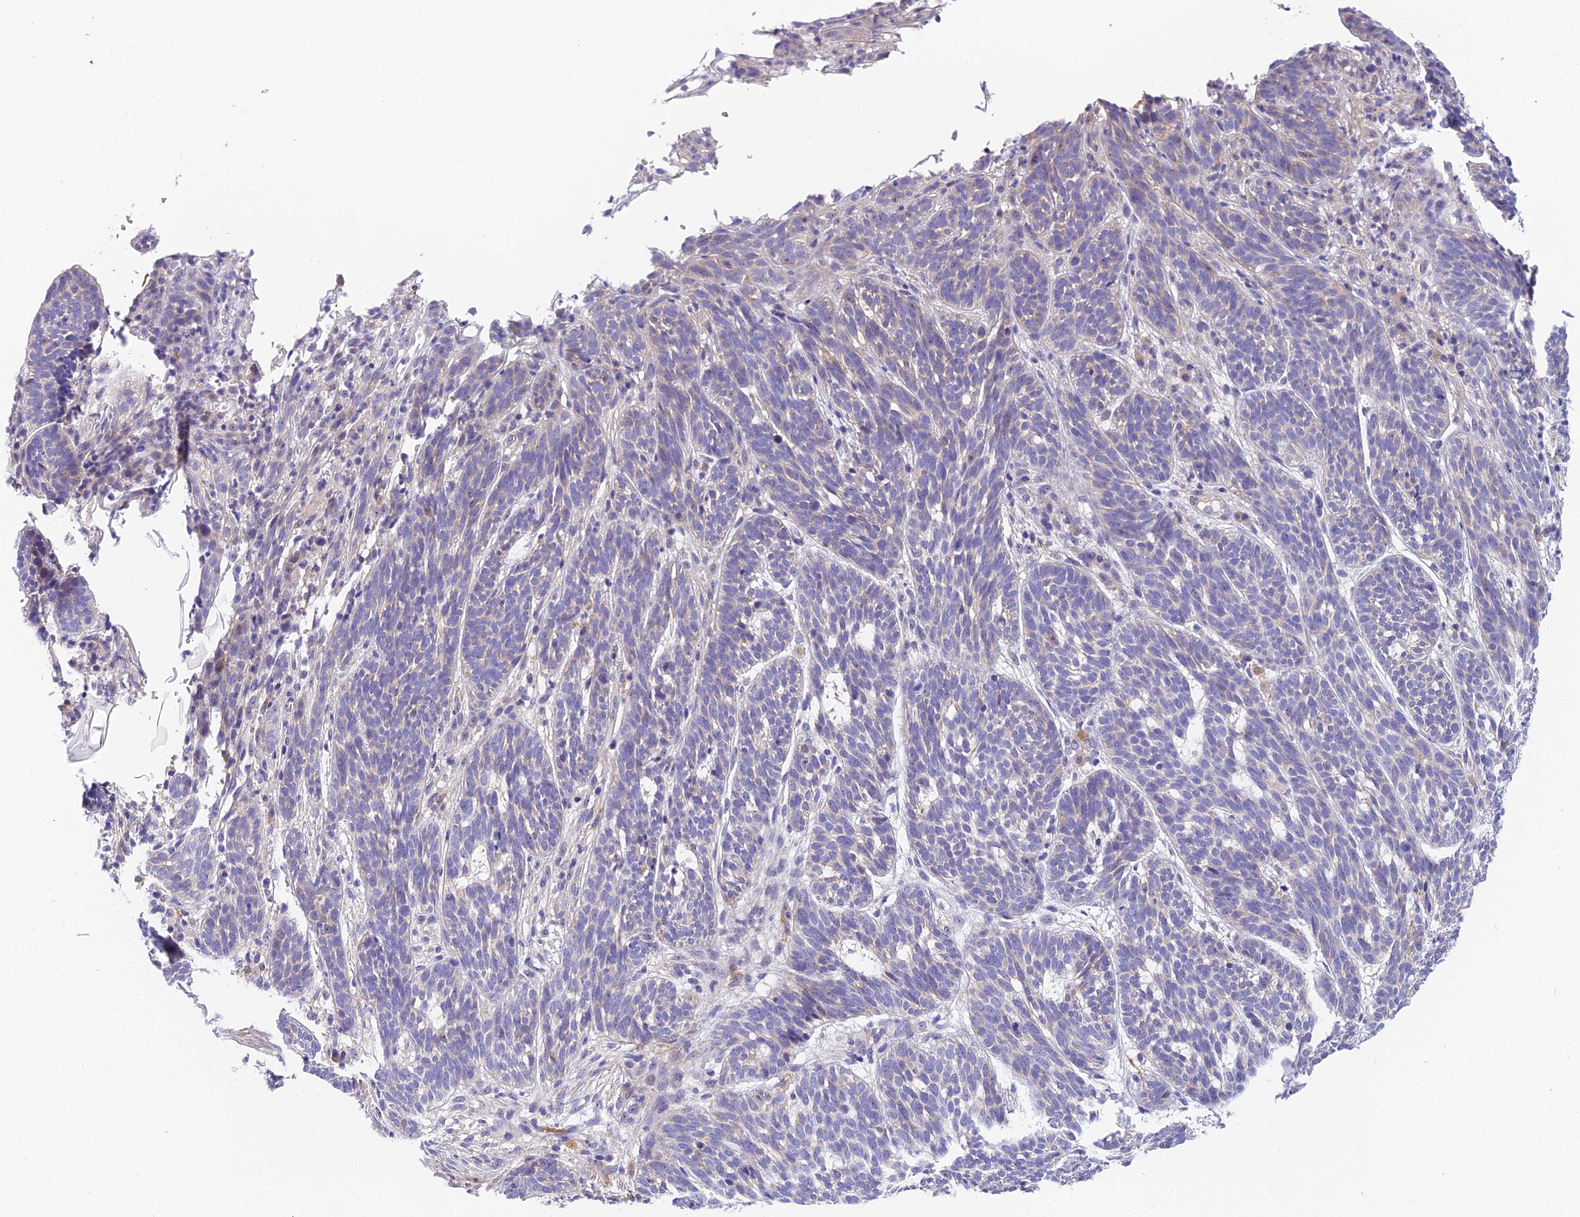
{"staining": {"intensity": "weak", "quantity": "<25%", "location": "cytoplasmic/membranous"}, "tissue": "skin cancer", "cell_type": "Tumor cells", "image_type": "cancer", "snomed": [{"axis": "morphology", "description": "Basal cell carcinoma"}, {"axis": "topography", "description": "Skin"}], "caption": "Image shows no significant protein positivity in tumor cells of basal cell carcinoma (skin).", "gene": "DUSP29", "patient": {"sex": "male", "age": 71}}